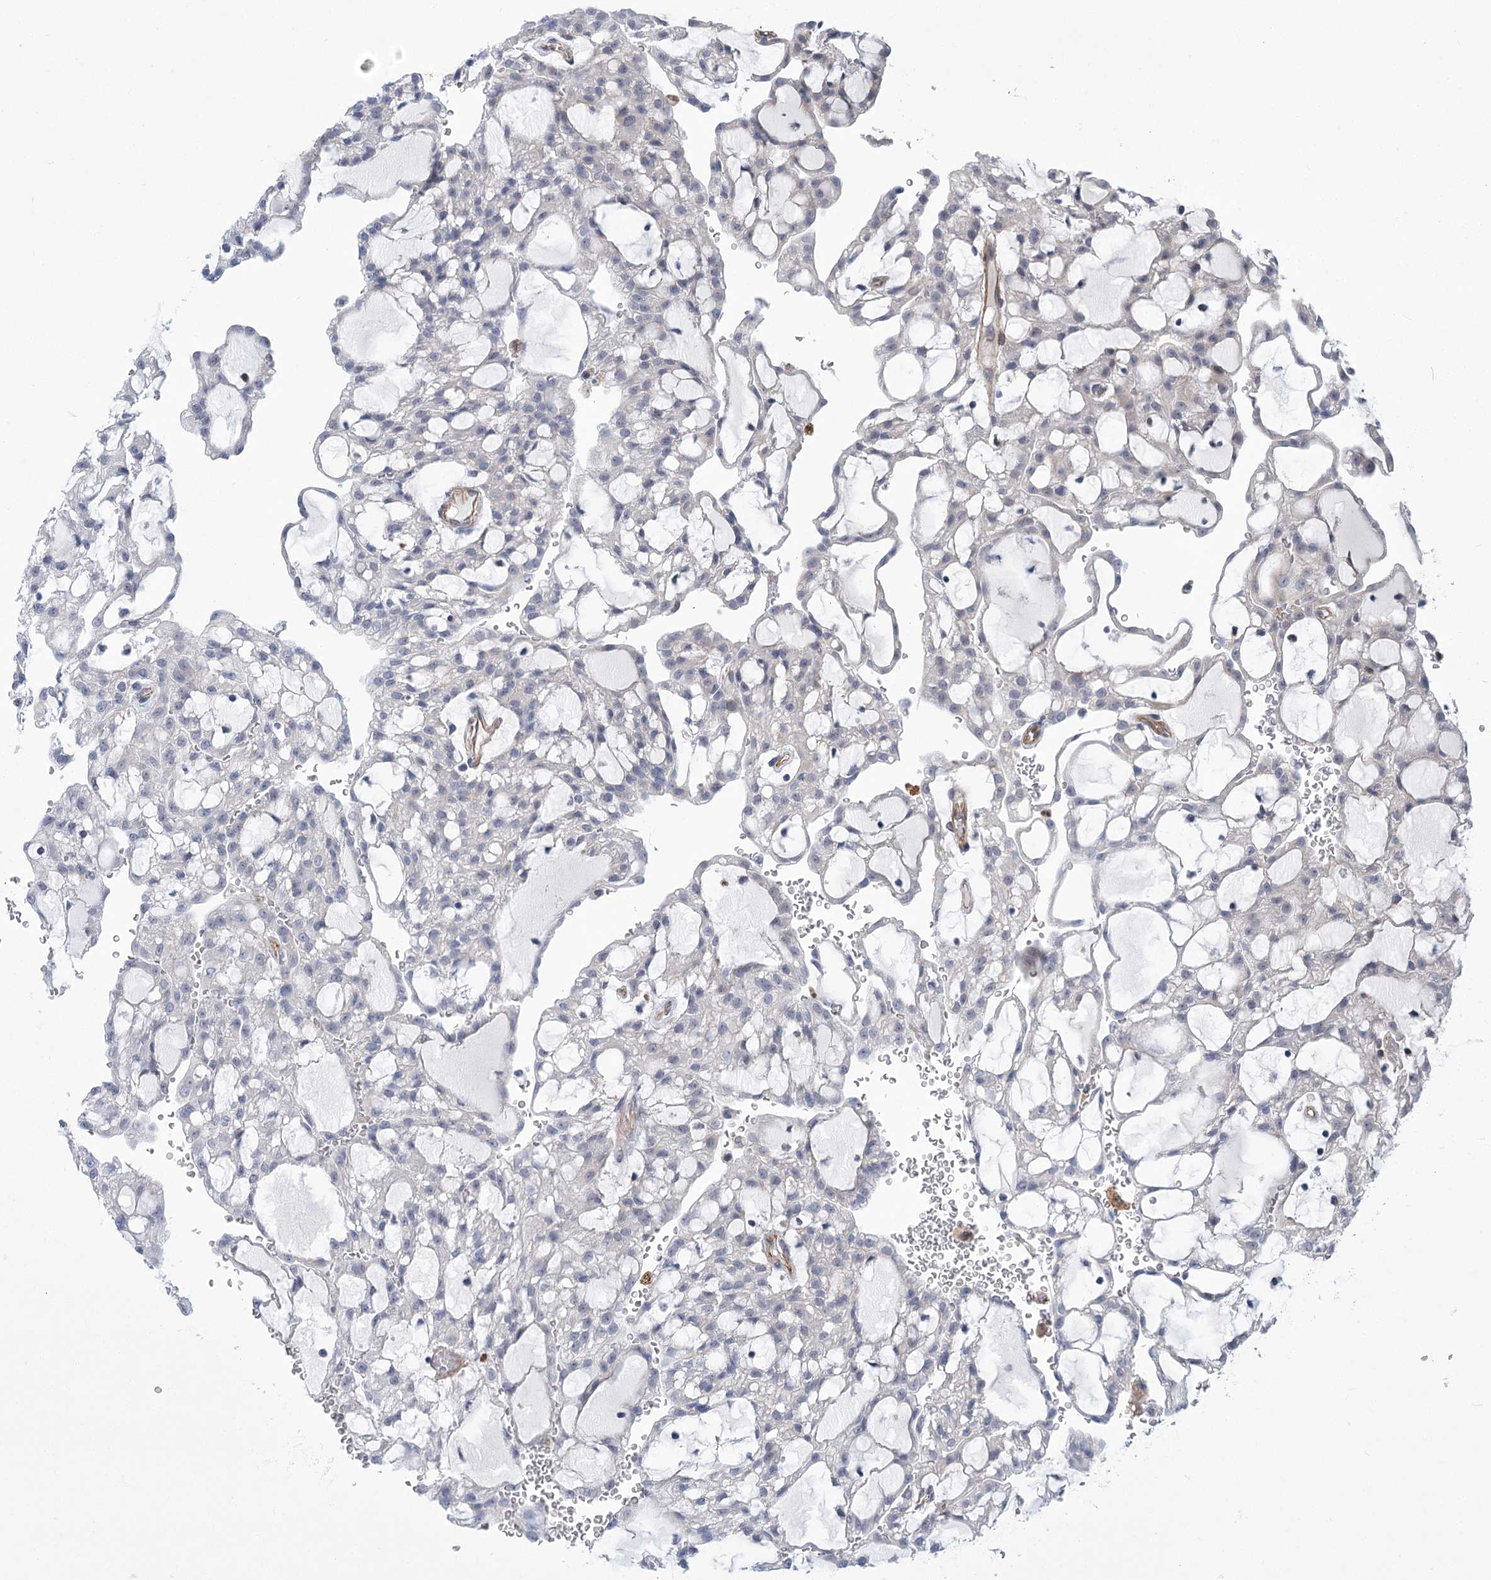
{"staining": {"intensity": "negative", "quantity": "none", "location": "none"}, "tissue": "renal cancer", "cell_type": "Tumor cells", "image_type": "cancer", "snomed": [{"axis": "morphology", "description": "Adenocarcinoma, NOS"}, {"axis": "topography", "description": "Kidney"}], "caption": "Immunohistochemistry histopathology image of human adenocarcinoma (renal) stained for a protein (brown), which demonstrates no positivity in tumor cells.", "gene": "THAP6", "patient": {"sex": "male", "age": 63}}